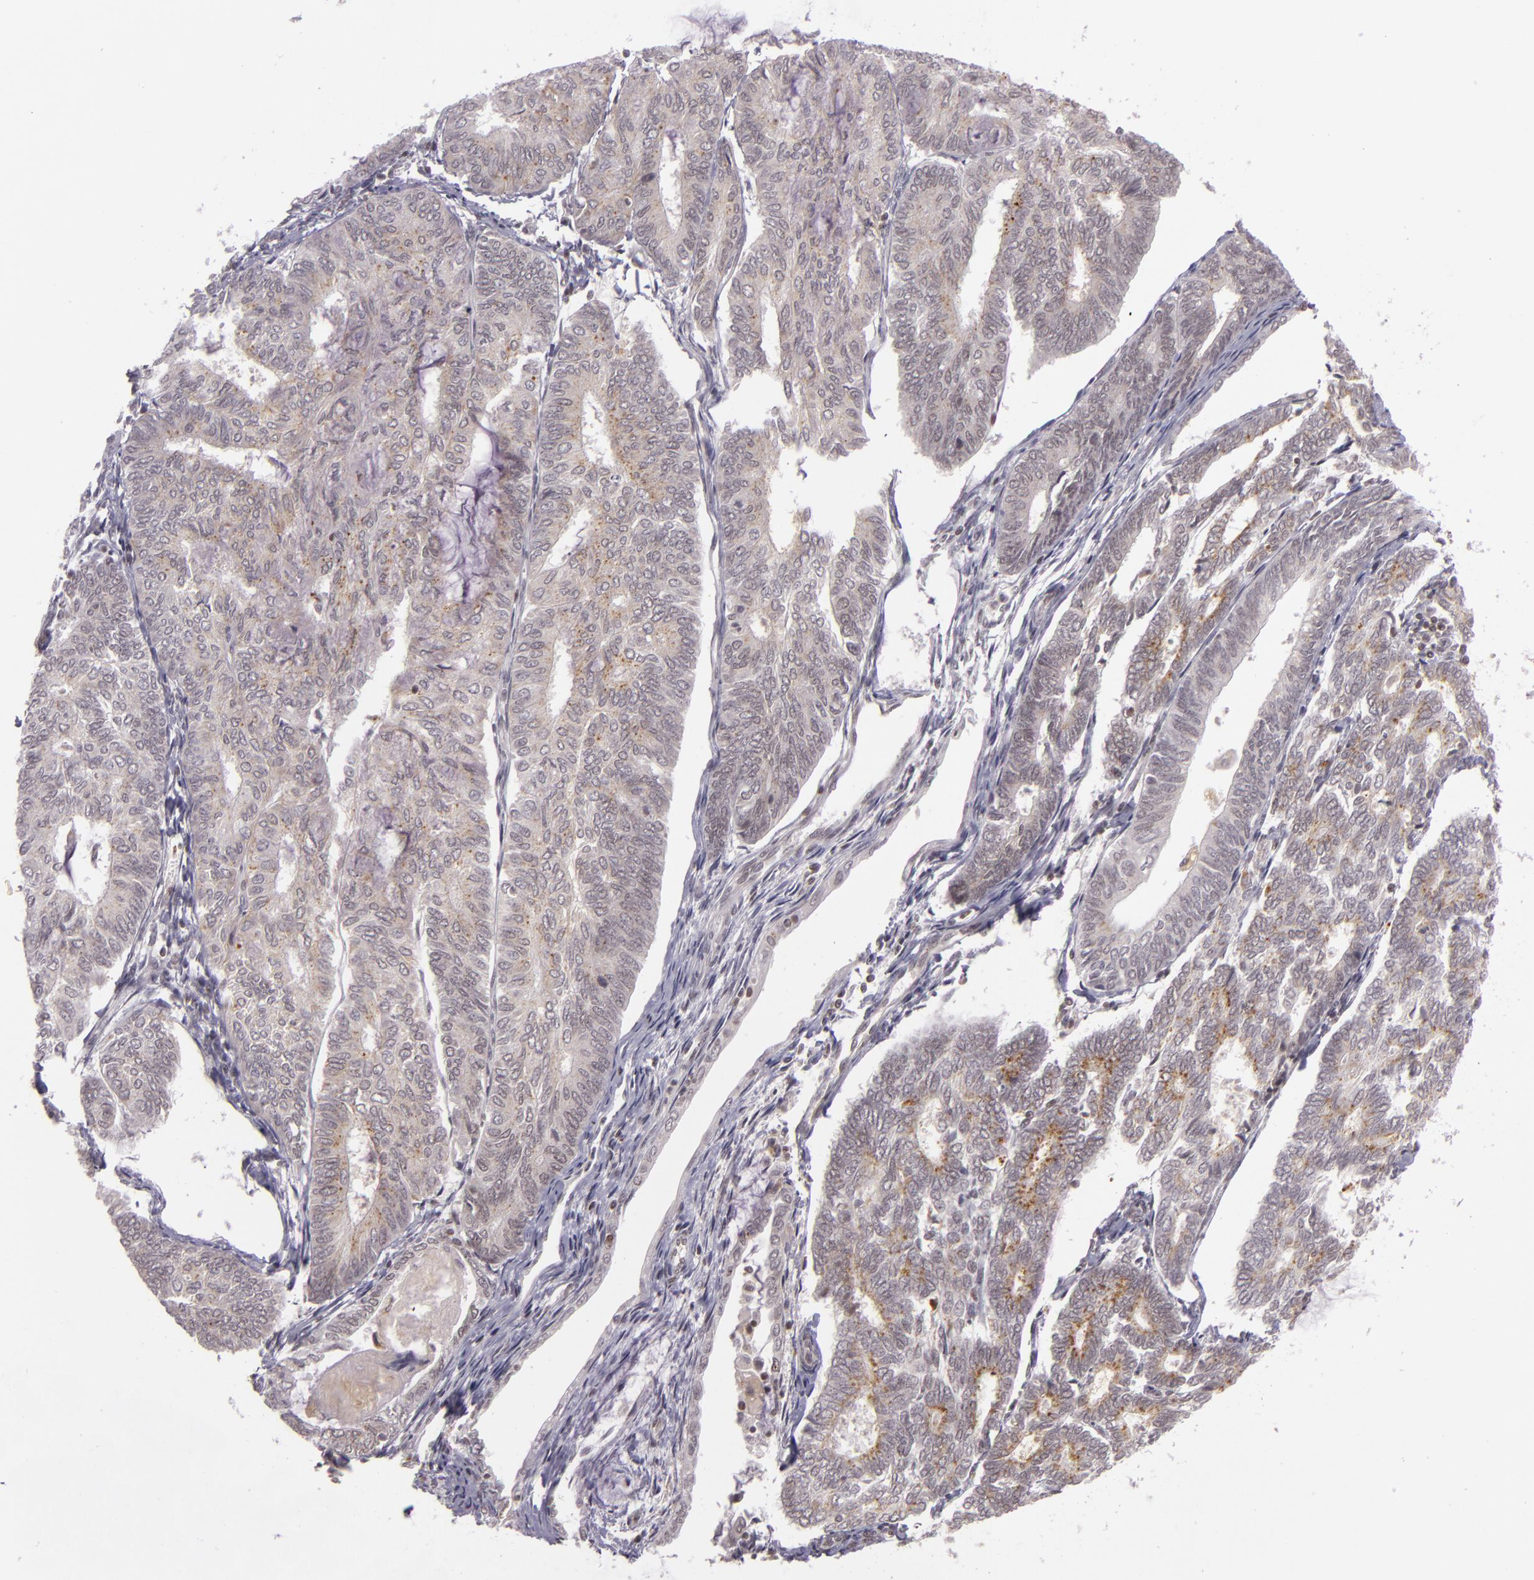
{"staining": {"intensity": "moderate", "quantity": "<25%", "location": "cytoplasmic/membranous"}, "tissue": "endometrial cancer", "cell_type": "Tumor cells", "image_type": "cancer", "snomed": [{"axis": "morphology", "description": "Adenocarcinoma, NOS"}, {"axis": "topography", "description": "Endometrium"}], "caption": "Brown immunohistochemical staining in endometrial adenocarcinoma shows moderate cytoplasmic/membranous staining in approximately <25% of tumor cells.", "gene": "ZFX", "patient": {"sex": "female", "age": 59}}